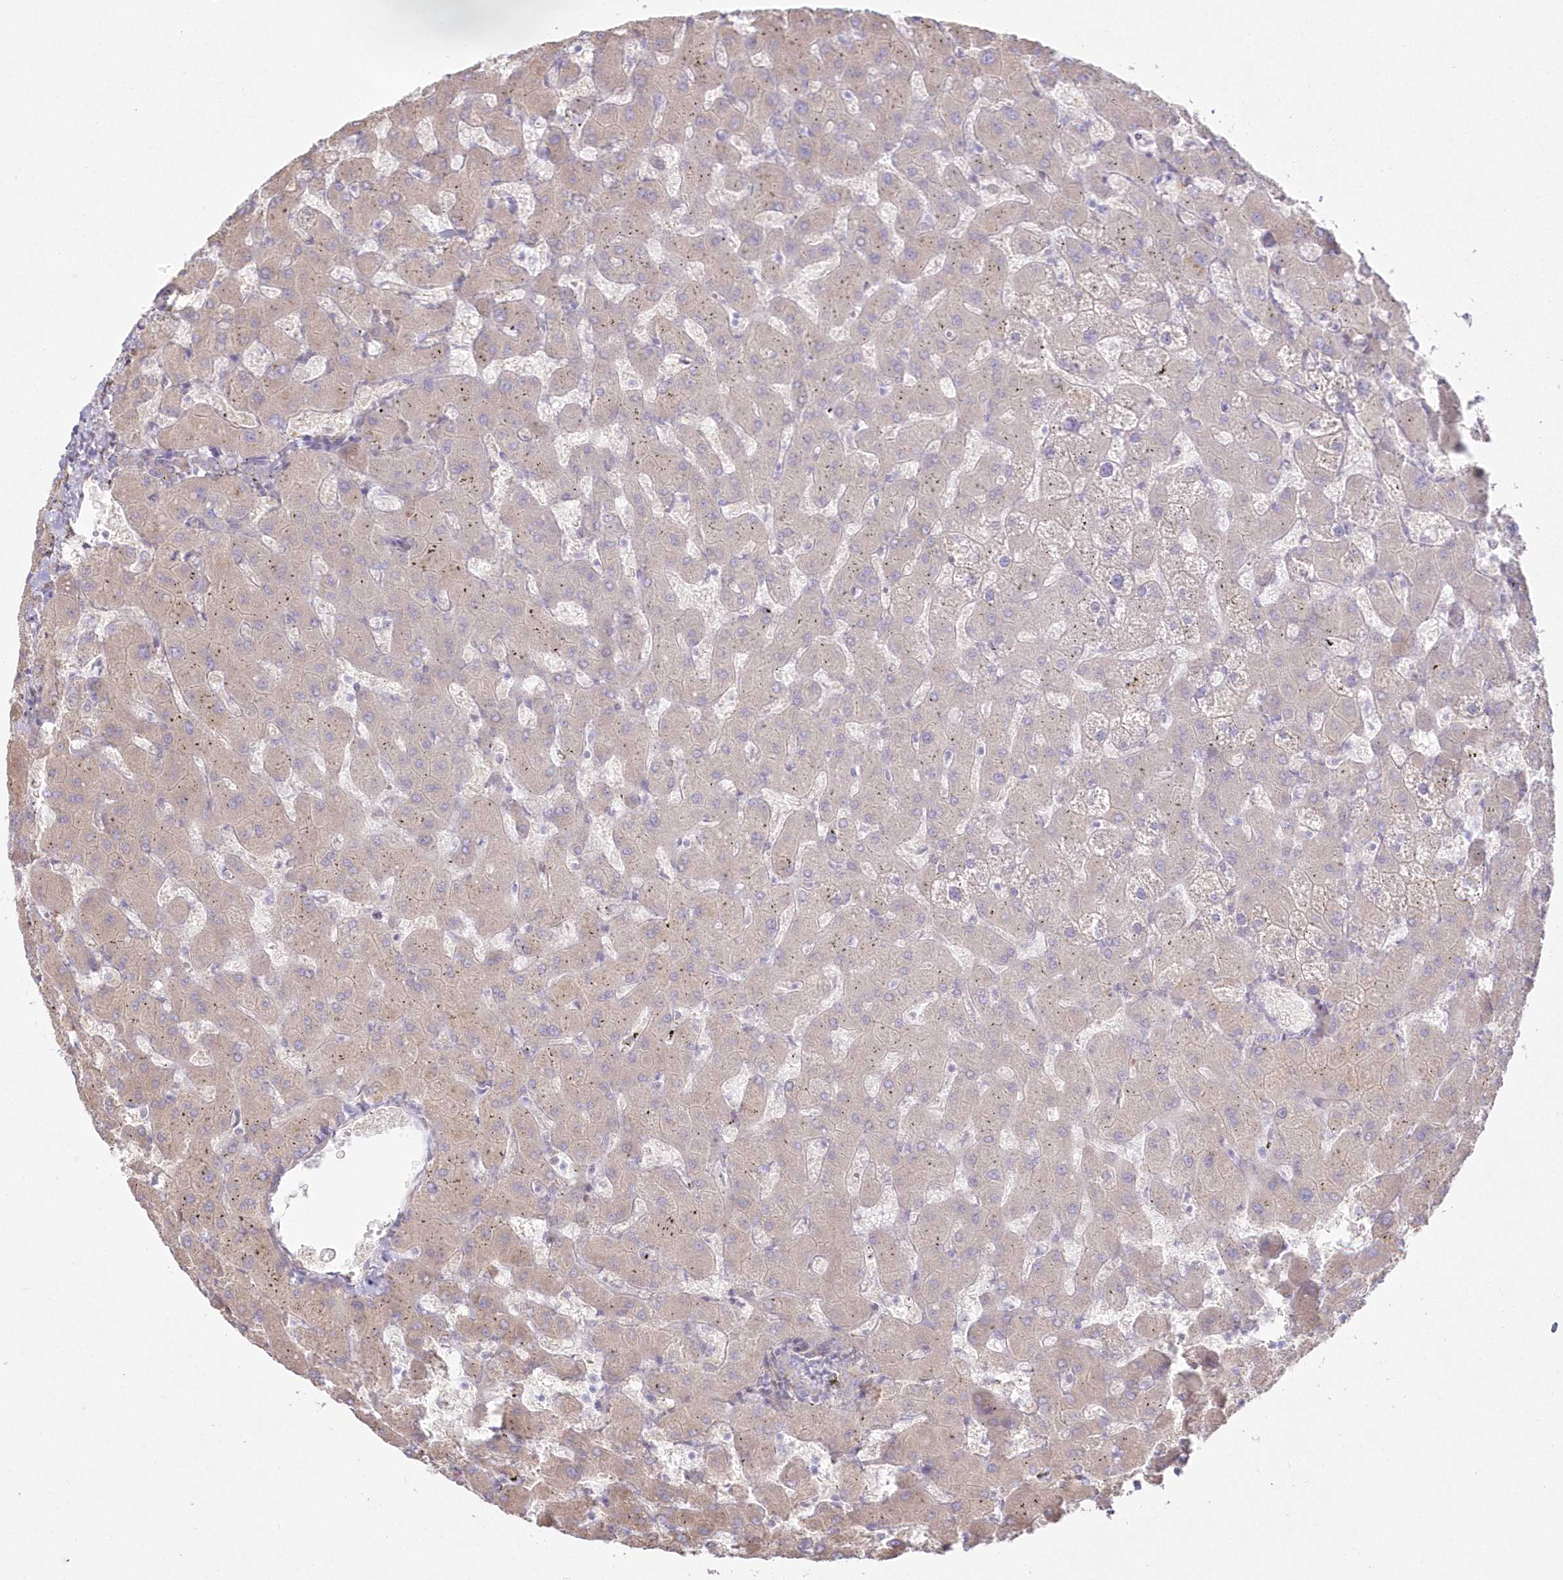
{"staining": {"intensity": "weak", "quantity": "<25%", "location": "cytoplasmic/membranous"}, "tissue": "liver", "cell_type": "Cholangiocytes", "image_type": "normal", "snomed": [{"axis": "morphology", "description": "Normal tissue, NOS"}, {"axis": "topography", "description": "Liver"}], "caption": "DAB (3,3'-diaminobenzidine) immunohistochemical staining of normal human liver reveals no significant staining in cholangiocytes.", "gene": "SH3PXD2B", "patient": {"sex": "female", "age": 63}}